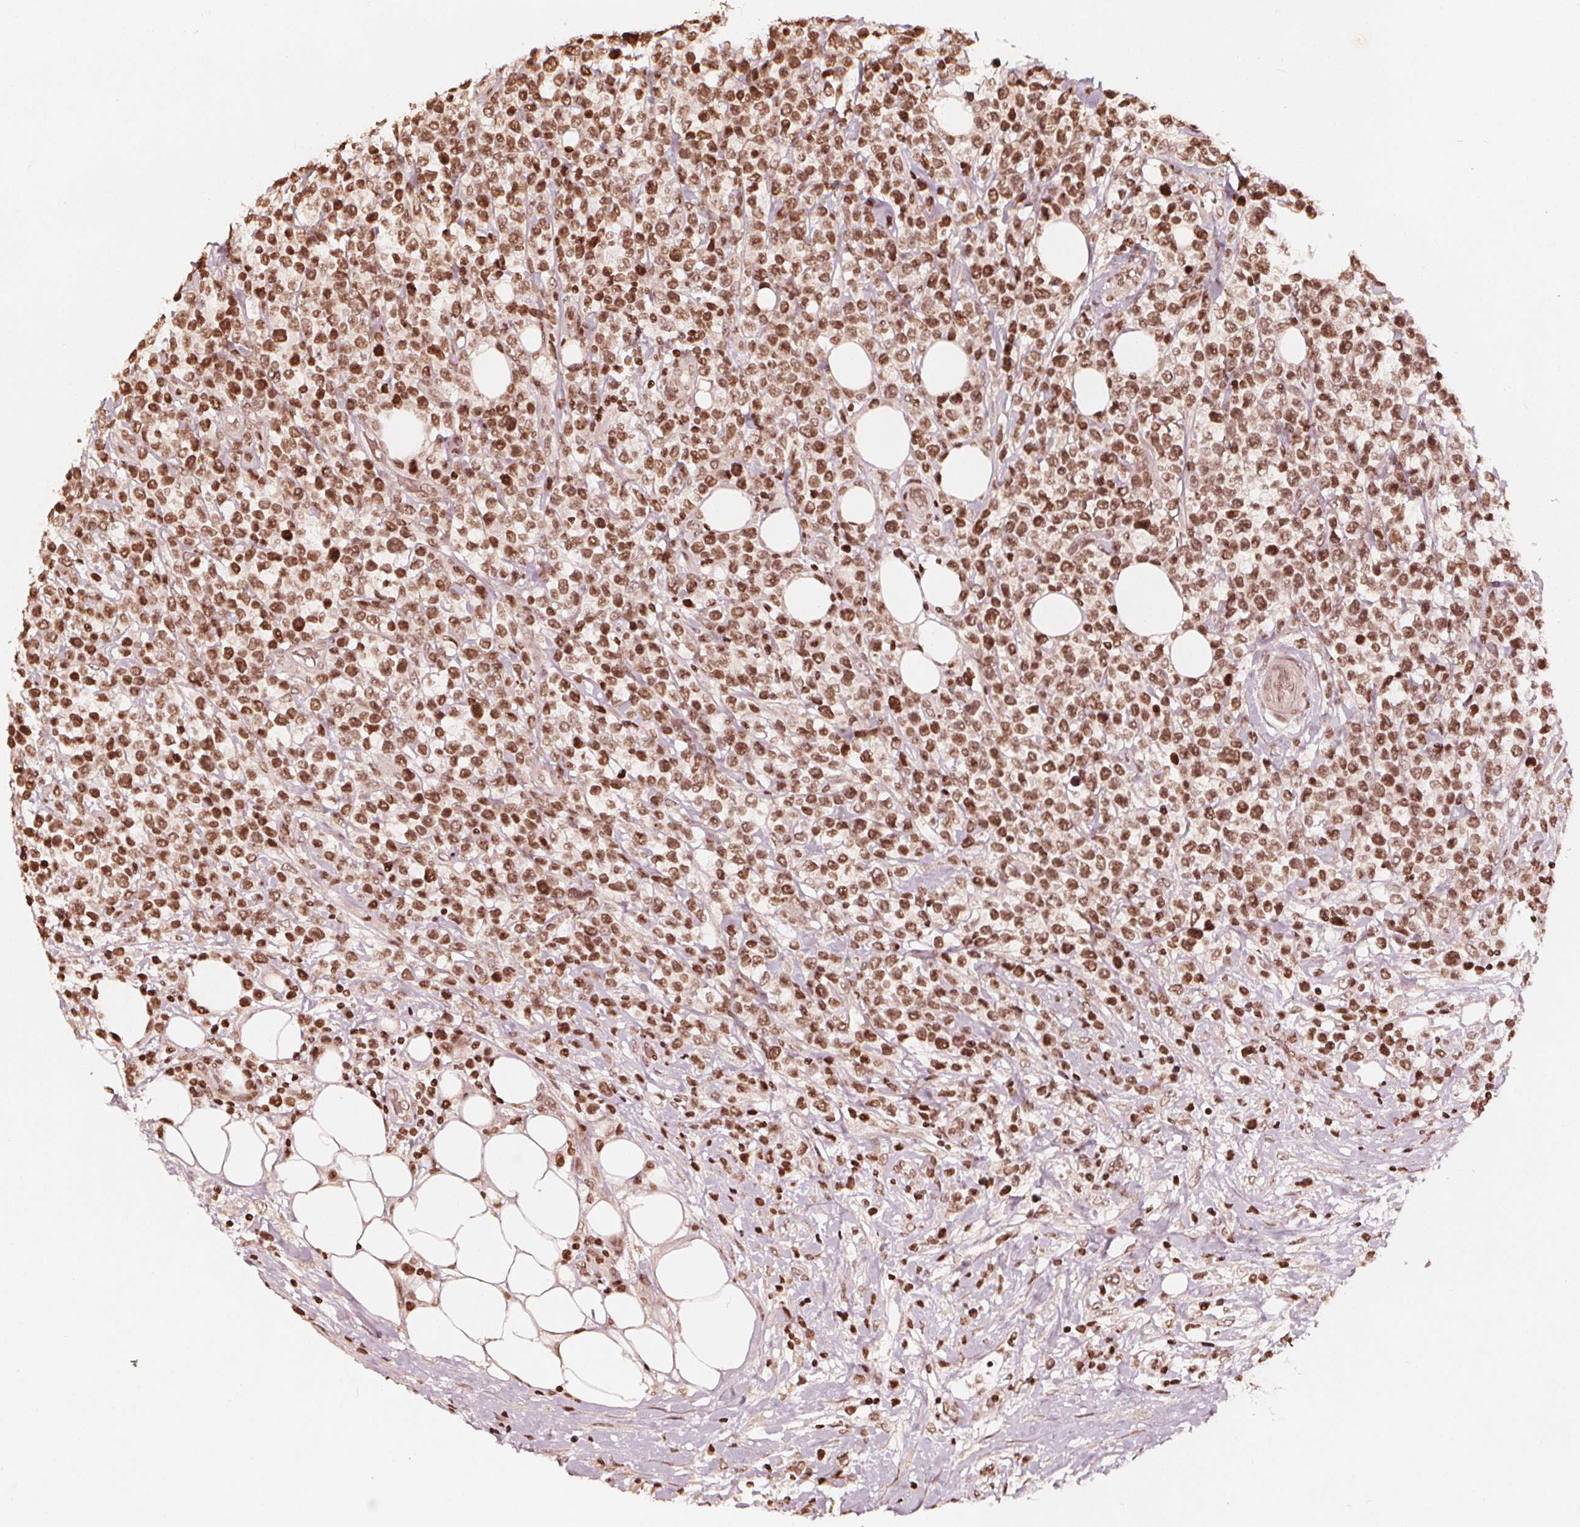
{"staining": {"intensity": "moderate", "quantity": ">75%", "location": "nuclear"}, "tissue": "lymphoma", "cell_type": "Tumor cells", "image_type": "cancer", "snomed": [{"axis": "morphology", "description": "Malignant lymphoma, non-Hodgkin's type, High grade"}, {"axis": "topography", "description": "Soft tissue"}], "caption": "This is a micrograph of immunohistochemistry staining of lymphoma, which shows moderate positivity in the nuclear of tumor cells.", "gene": "H3C14", "patient": {"sex": "female", "age": 56}}